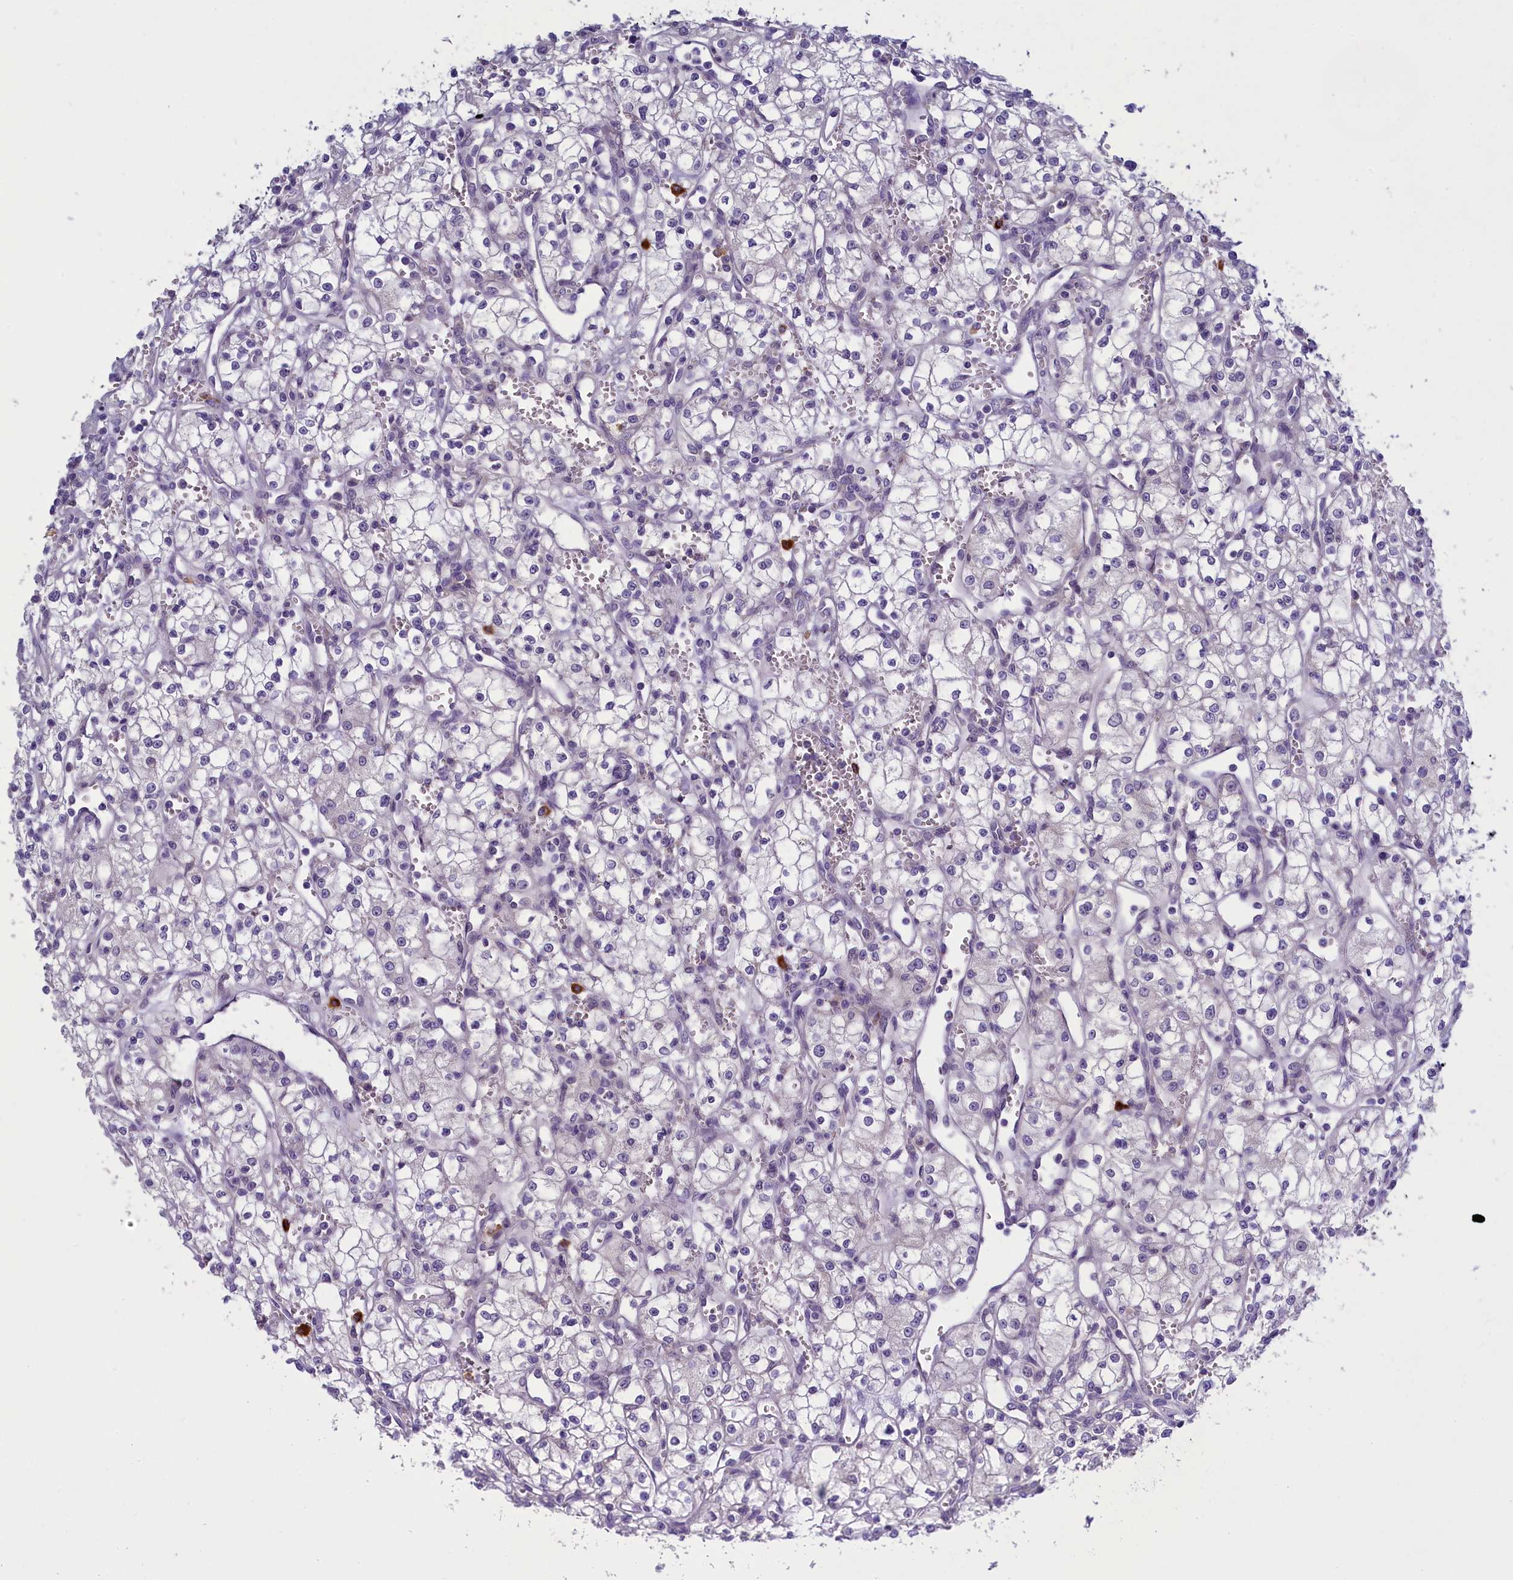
{"staining": {"intensity": "negative", "quantity": "none", "location": "none"}, "tissue": "renal cancer", "cell_type": "Tumor cells", "image_type": "cancer", "snomed": [{"axis": "morphology", "description": "Adenocarcinoma, NOS"}, {"axis": "topography", "description": "Kidney"}], "caption": "This is a photomicrograph of IHC staining of renal cancer (adenocarcinoma), which shows no expression in tumor cells. (Brightfield microscopy of DAB (3,3'-diaminobenzidine) immunohistochemistry at high magnification).", "gene": "ENPP6", "patient": {"sex": "male", "age": 59}}